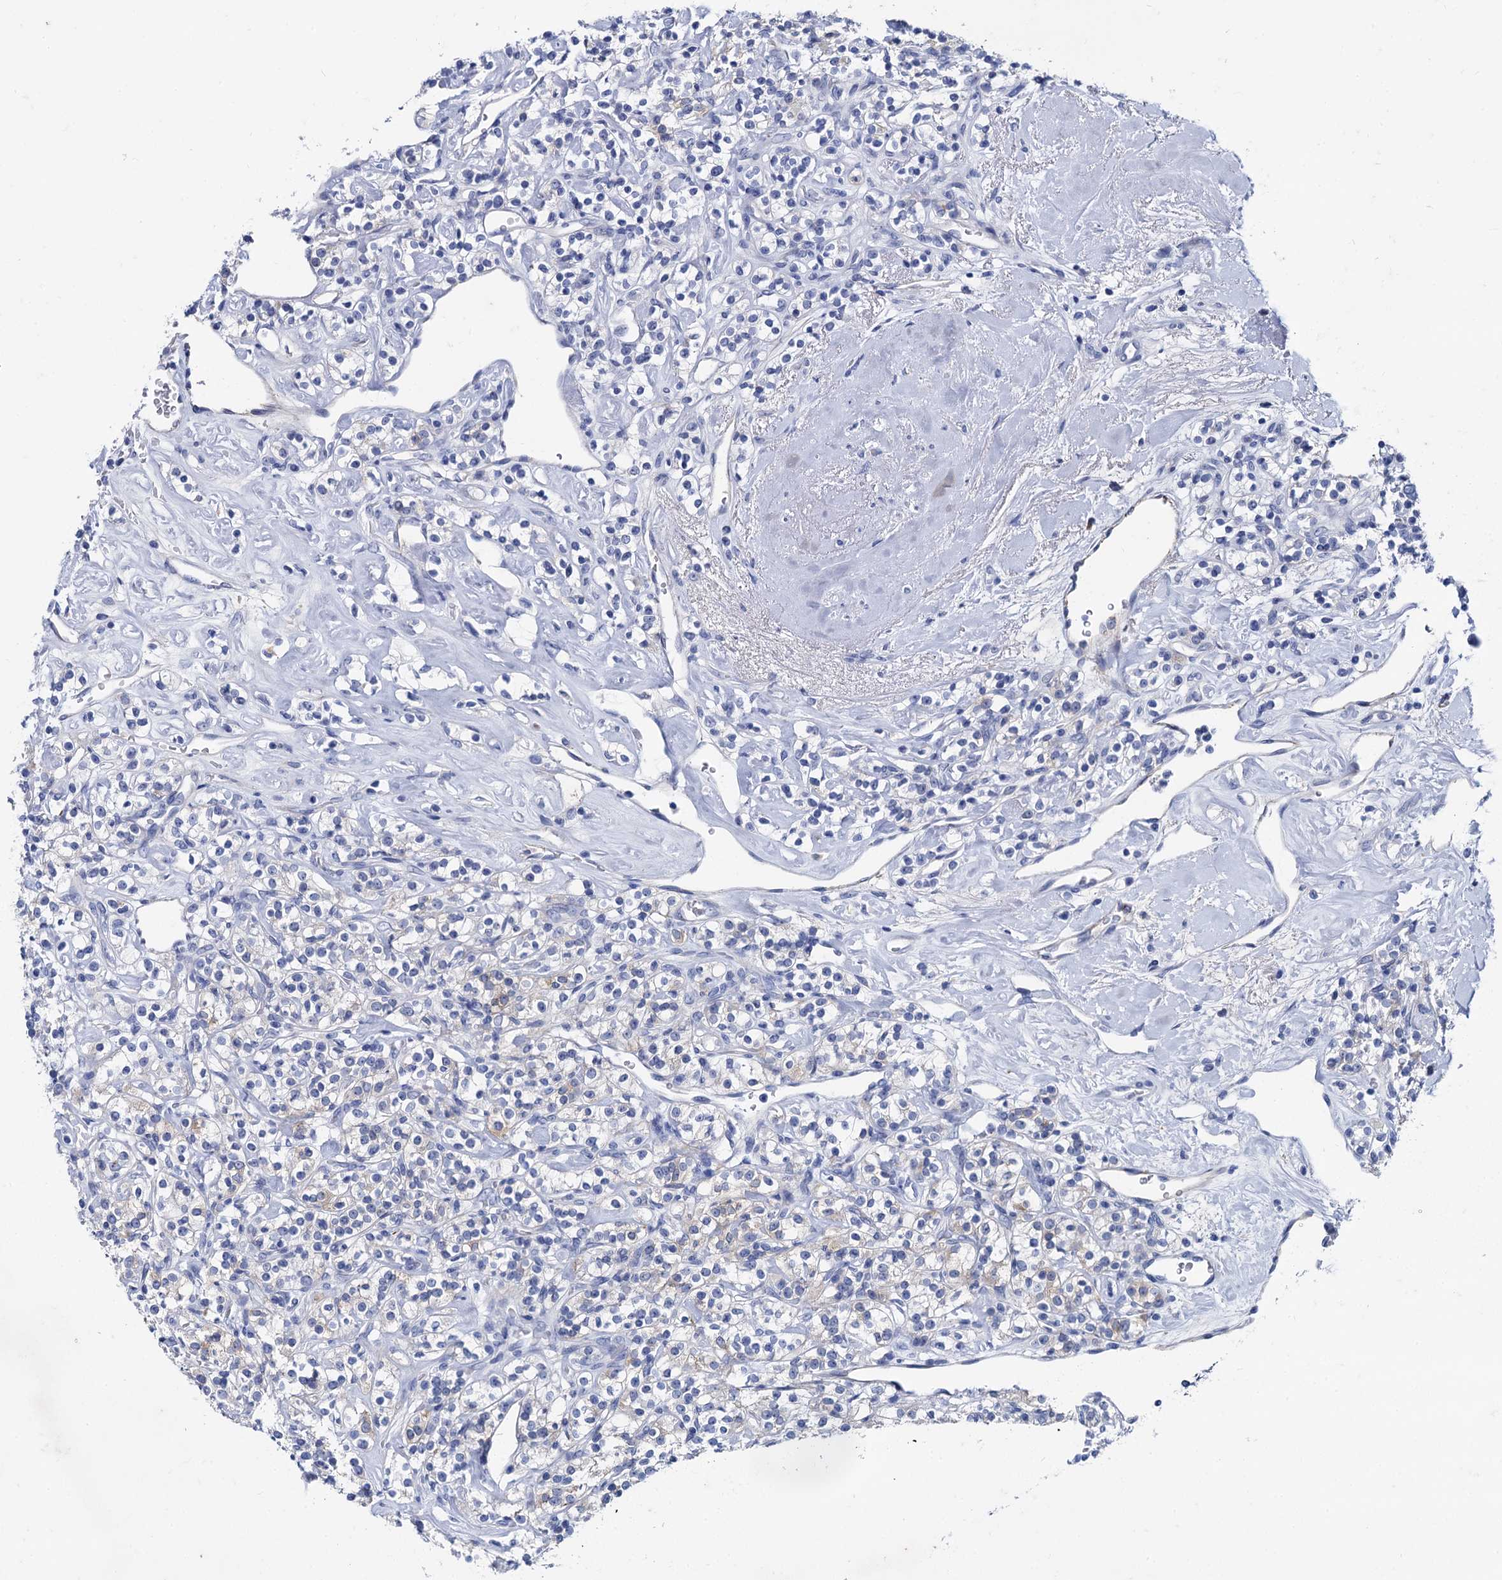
{"staining": {"intensity": "negative", "quantity": "none", "location": "none"}, "tissue": "renal cancer", "cell_type": "Tumor cells", "image_type": "cancer", "snomed": [{"axis": "morphology", "description": "Adenocarcinoma, NOS"}, {"axis": "topography", "description": "Kidney"}], "caption": "IHC photomicrograph of neoplastic tissue: human adenocarcinoma (renal) stained with DAB (3,3'-diaminobenzidine) demonstrates no significant protein positivity in tumor cells.", "gene": "TMEM72", "patient": {"sex": "male", "age": 77}}